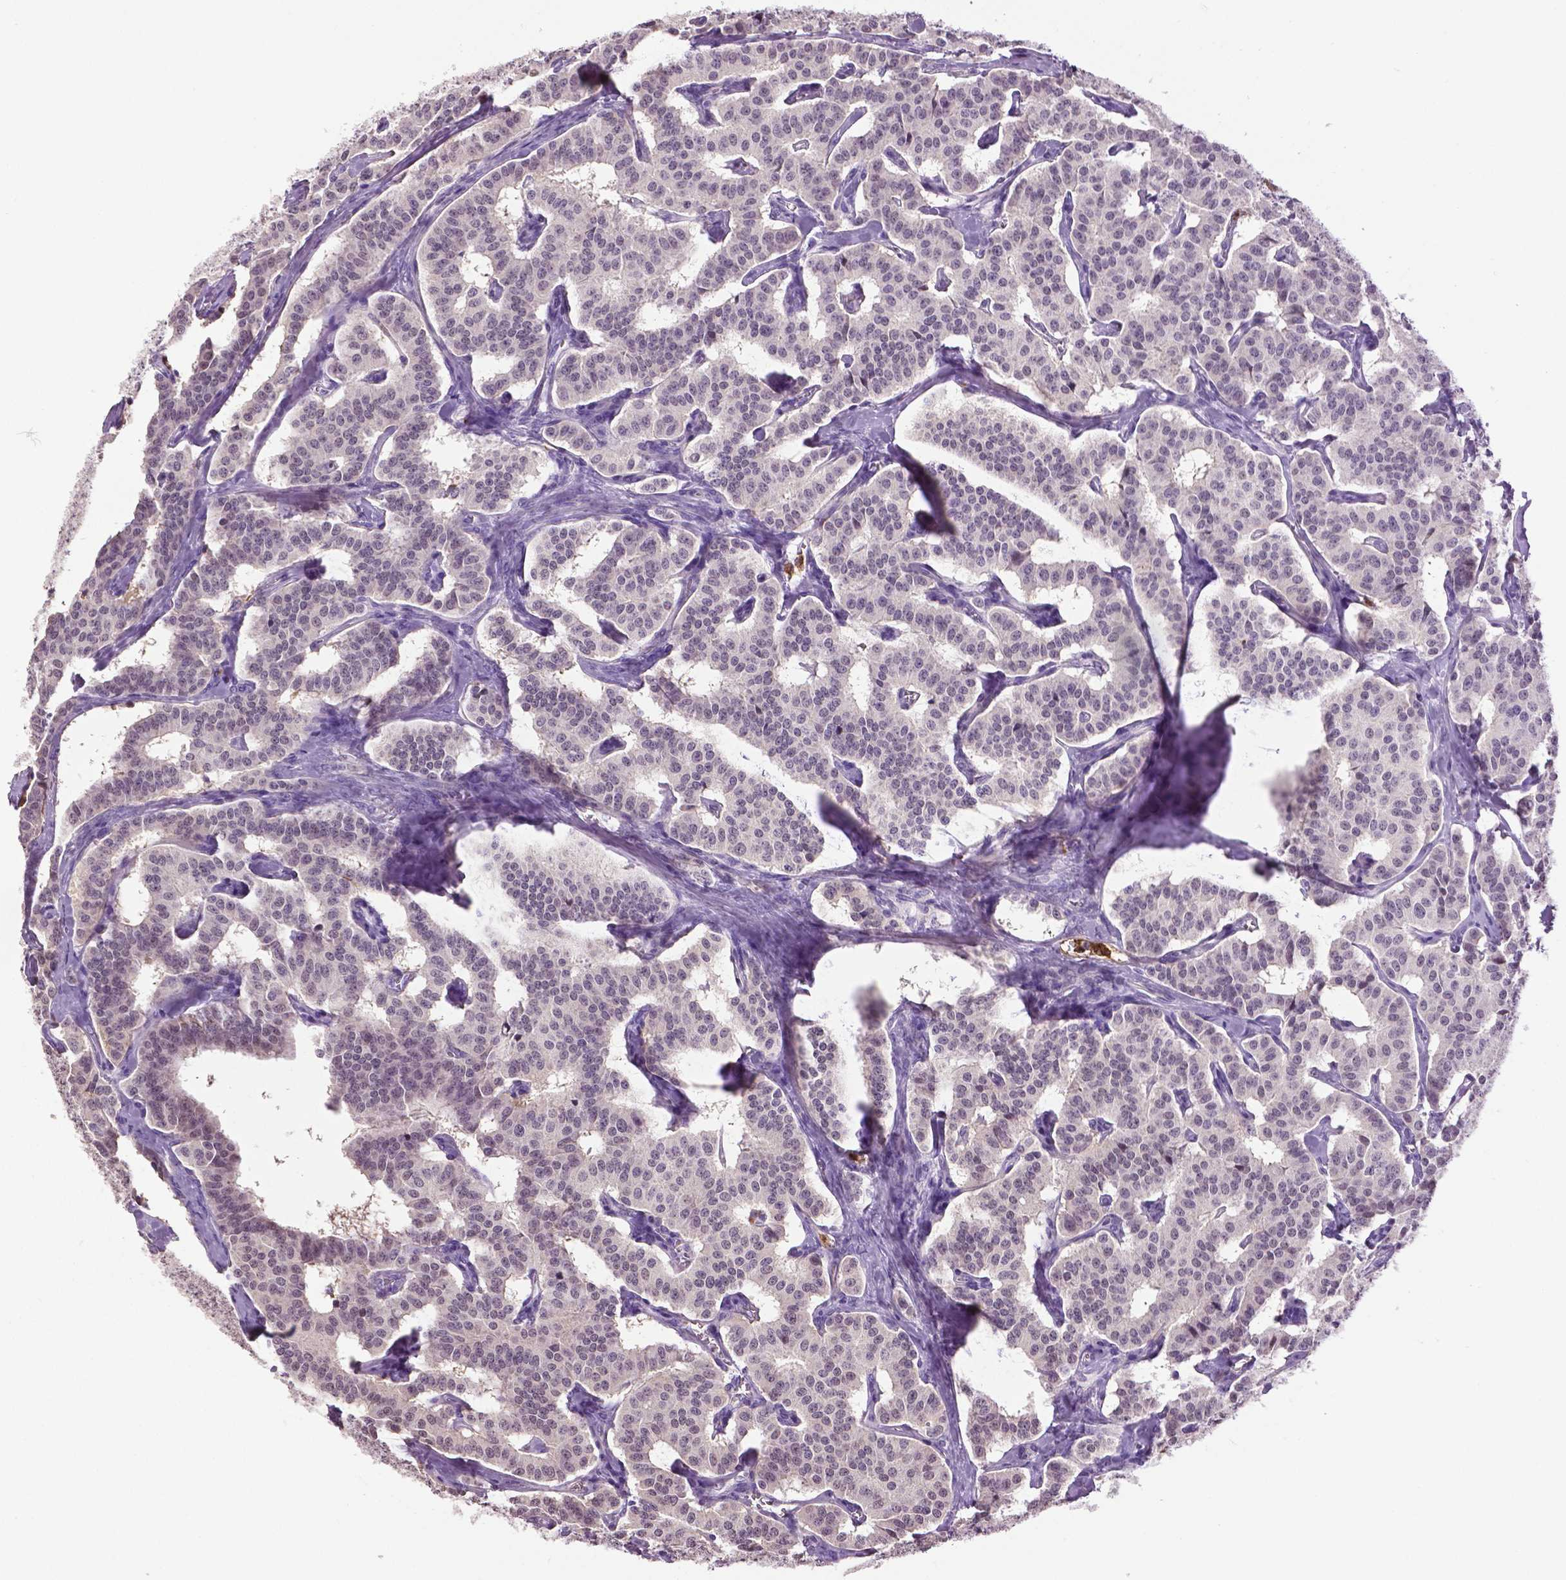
{"staining": {"intensity": "weak", "quantity": "<25%", "location": "nuclear"}, "tissue": "carcinoid", "cell_type": "Tumor cells", "image_type": "cancer", "snomed": [{"axis": "morphology", "description": "Carcinoid, malignant, NOS"}, {"axis": "topography", "description": "Lung"}], "caption": "The immunohistochemistry (IHC) micrograph has no significant expression in tumor cells of carcinoid tissue.", "gene": "PTPN5", "patient": {"sex": "female", "age": 46}}